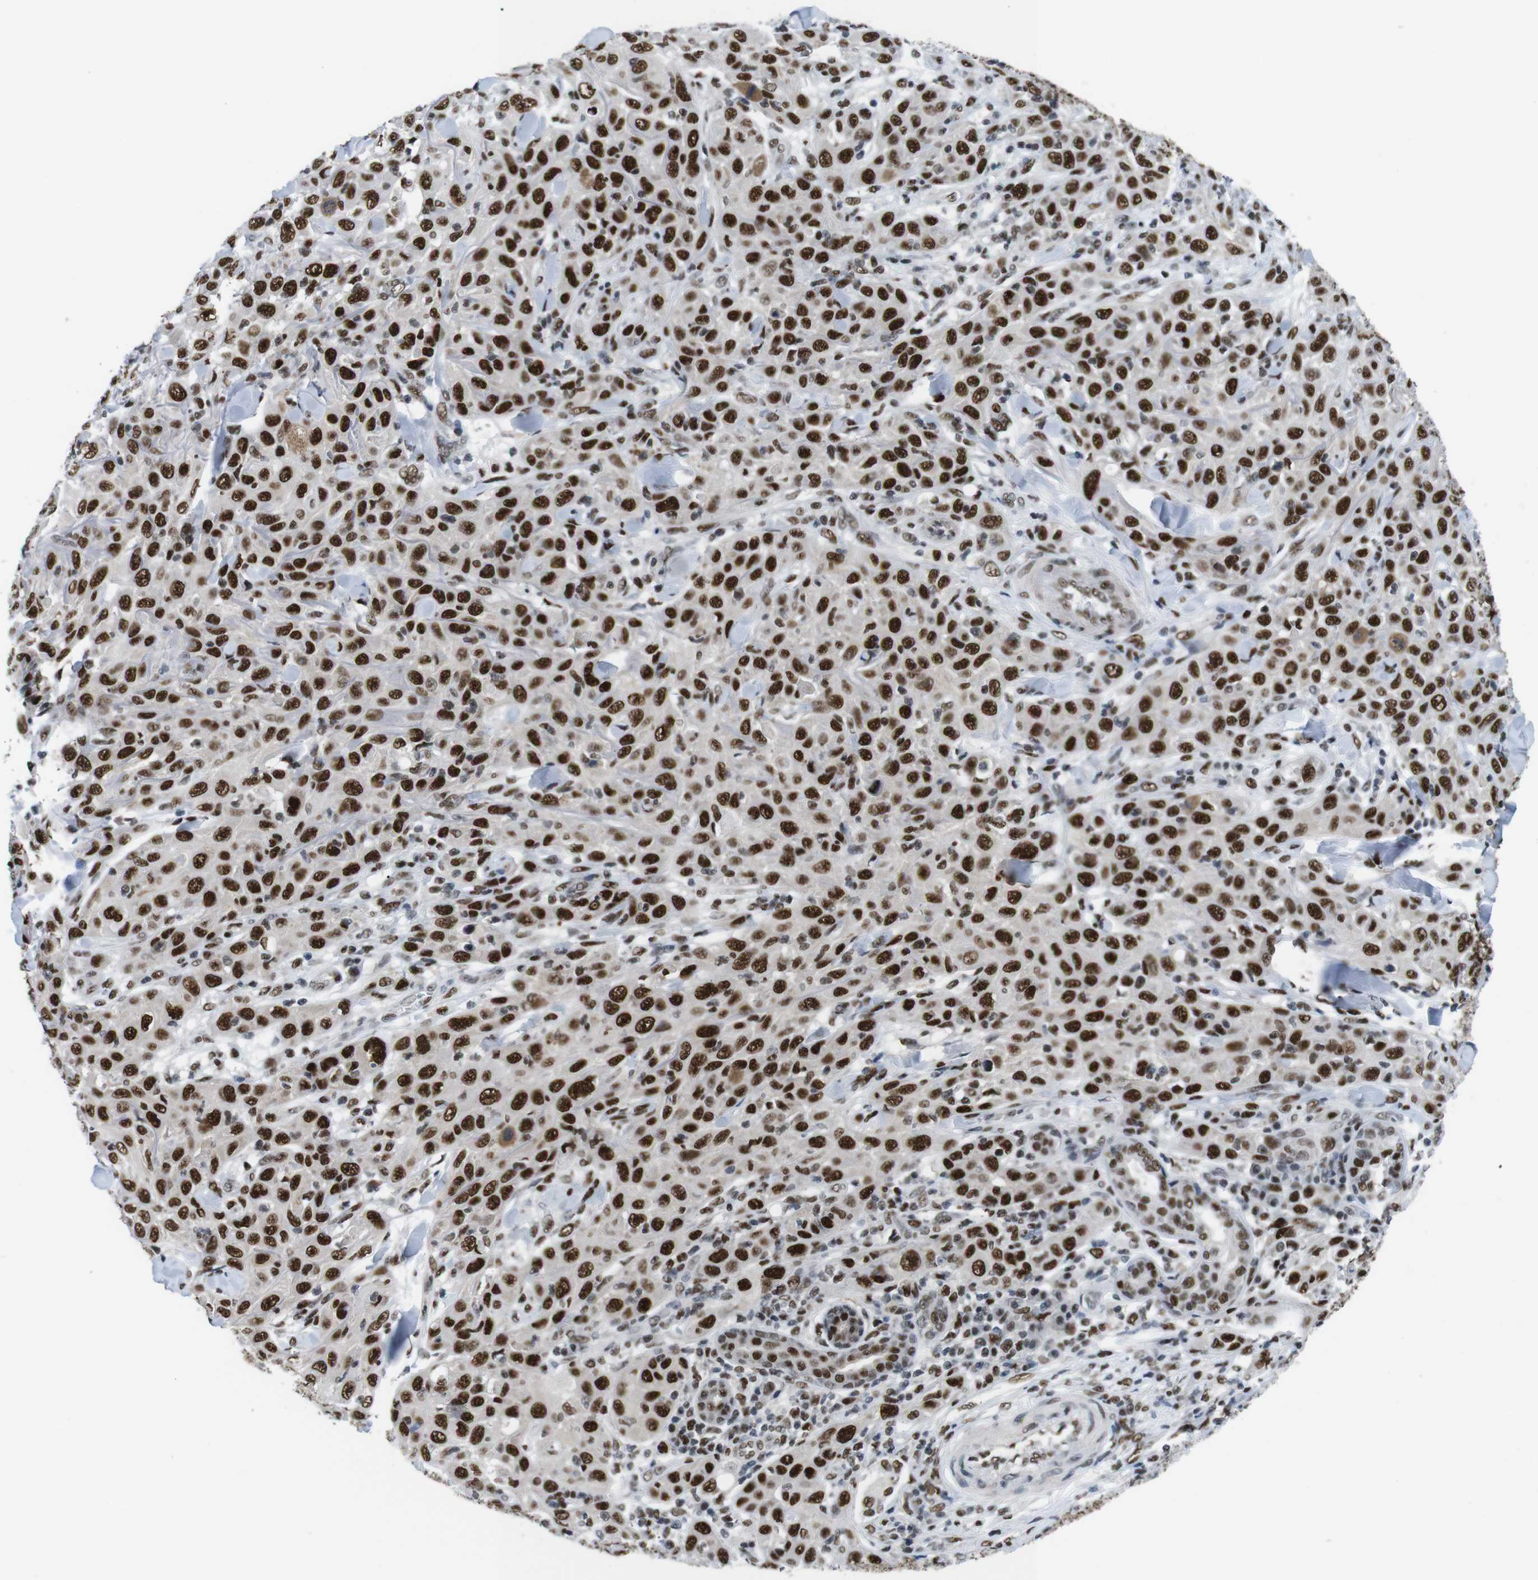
{"staining": {"intensity": "strong", "quantity": ">75%", "location": "nuclear"}, "tissue": "skin cancer", "cell_type": "Tumor cells", "image_type": "cancer", "snomed": [{"axis": "morphology", "description": "Squamous cell carcinoma, NOS"}, {"axis": "topography", "description": "Skin"}], "caption": "This image demonstrates IHC staining of human skin cancer (squamous cell carcinoma), with high strong nuclear staining in approximately >75% of tumor cells.", "gene": "PSME3", "patient": {"sex": "female", "age": 88}}